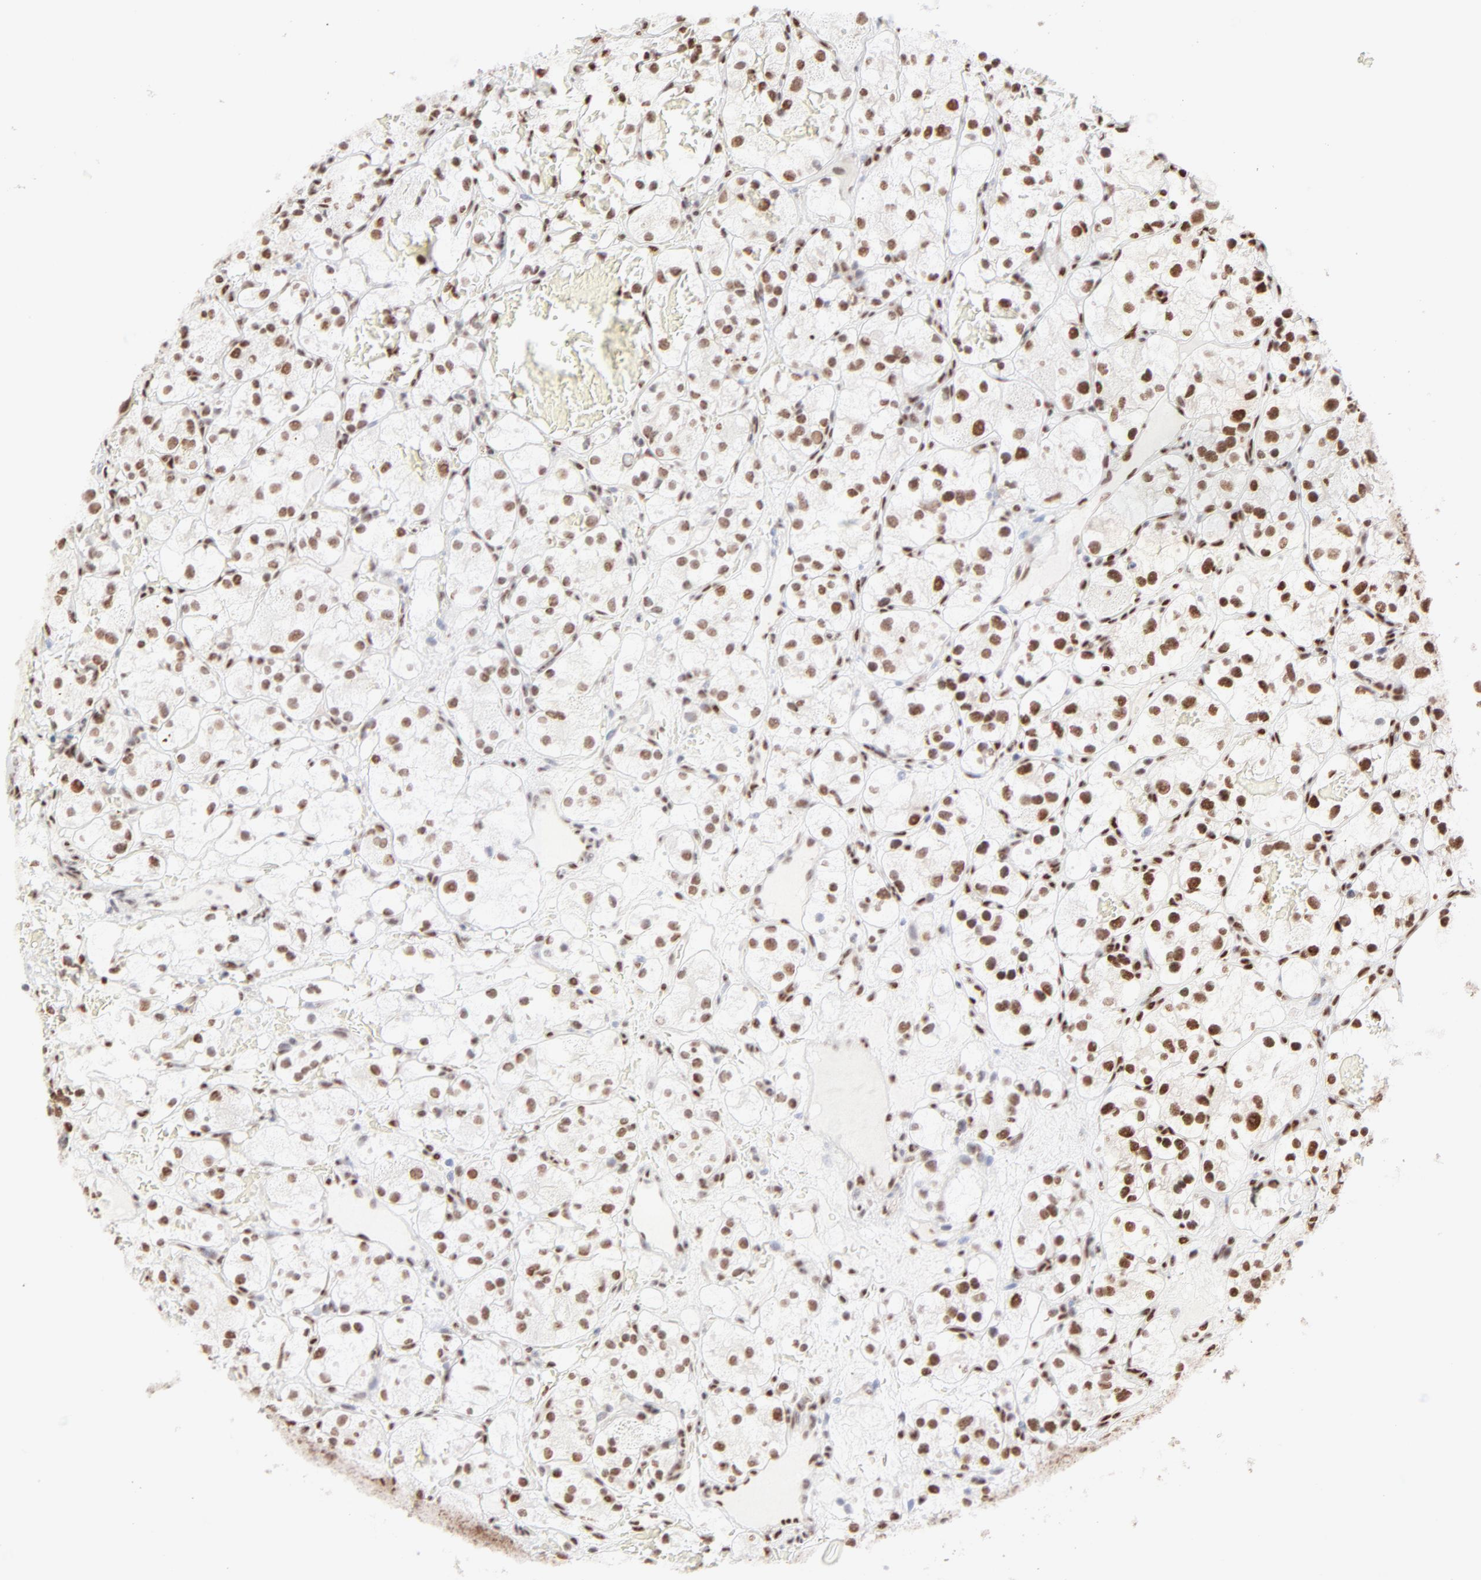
{"staining": {"intensity": "strong", "quantity": ">75%", "location": "nuclear"}, "tissue": "renal cancer", "cell_type": "Tumor cells", "image_type": "cancer", "snomed": [{"axis": "morphology", "description": "Adenocarcinoma, NOS"}, {"axis": "topography", "description": "Kidney"}], "caption": "A micrograph of human renal cancer stained for a protein shows strong nuclear brown staining in tumor cells.", "gene": "TARDBP", "patient": {"sex": "female", "age": 60}}